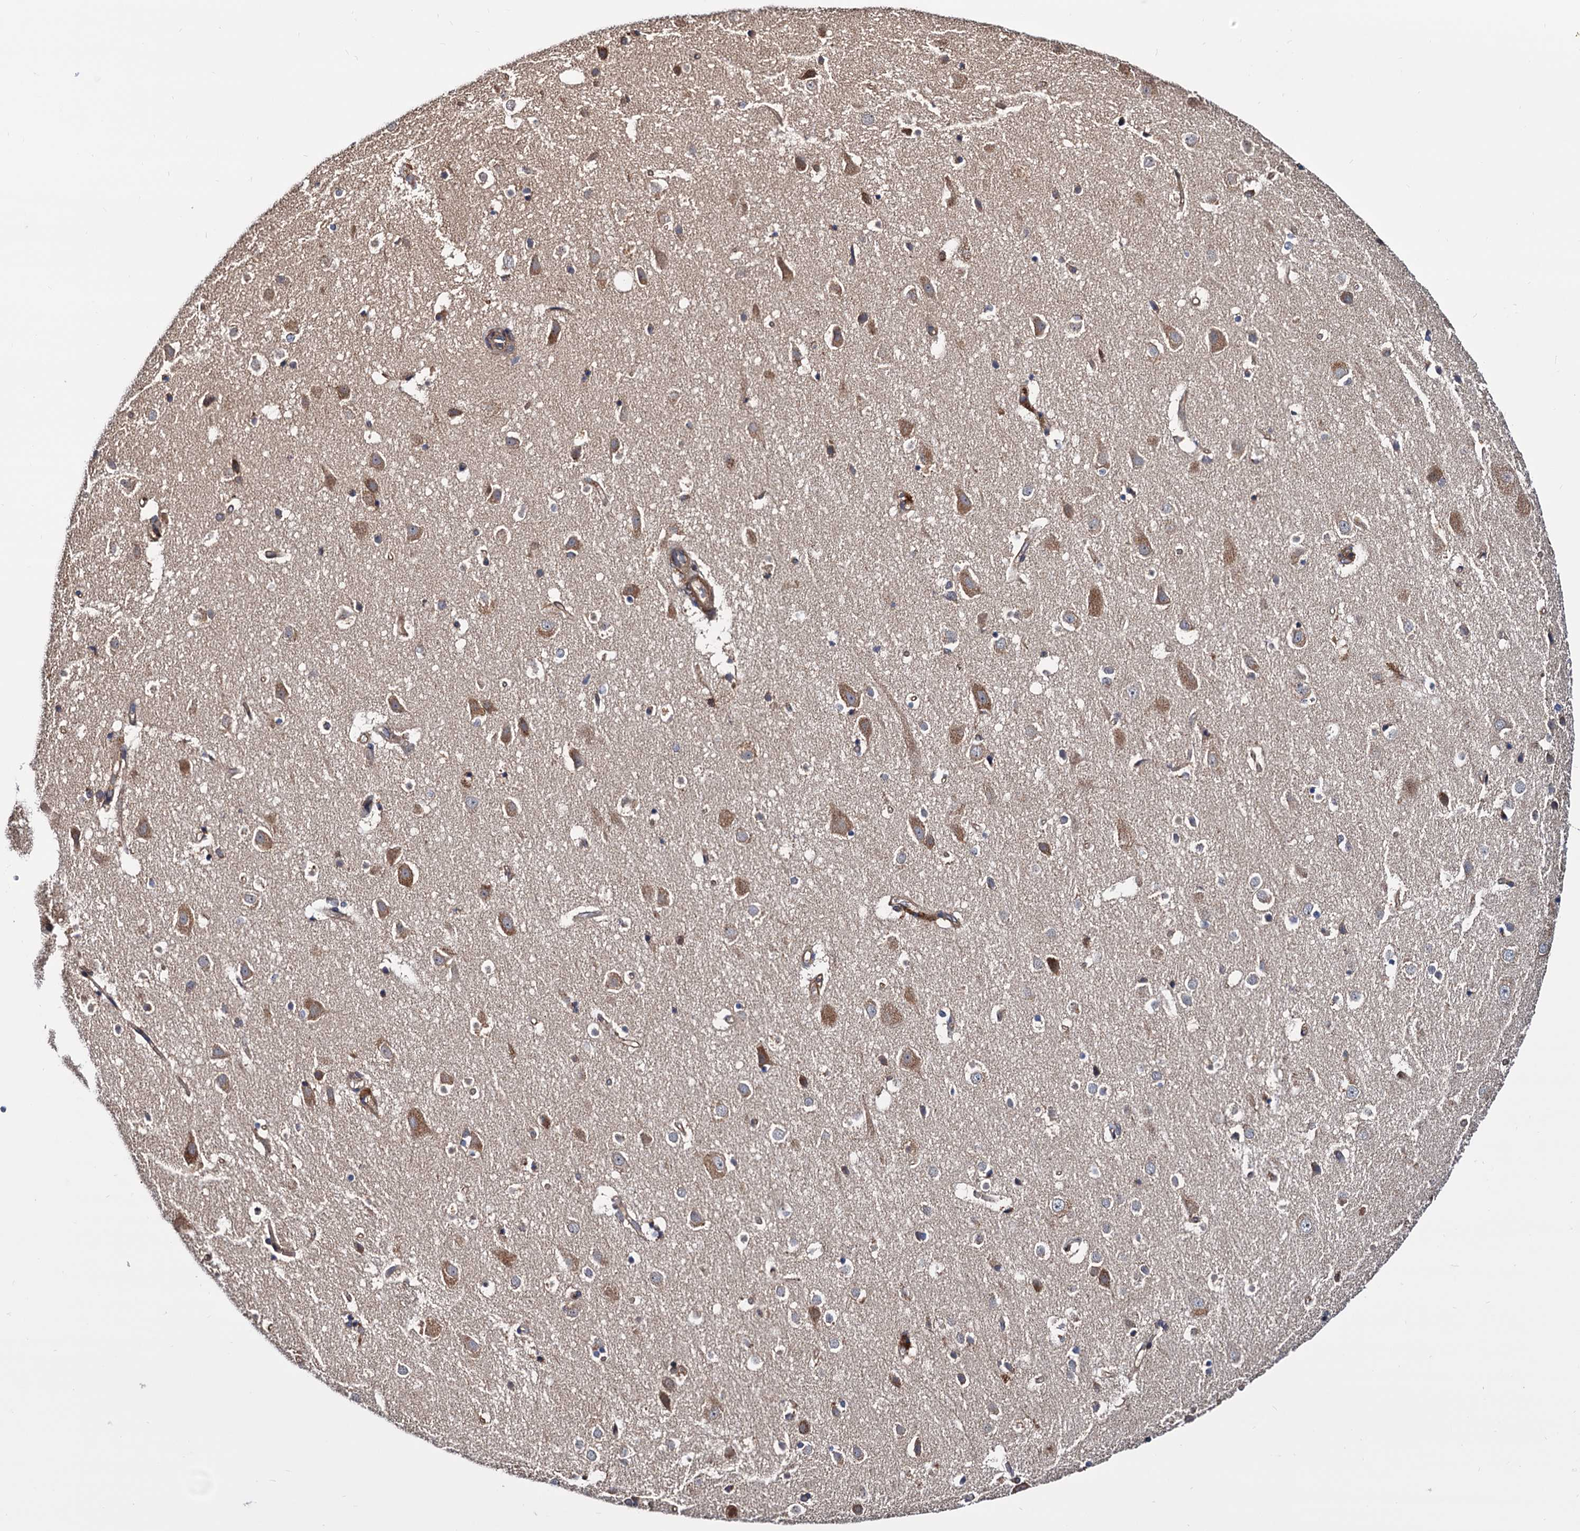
{"staining": {"intensity": "moderate", "quantity": "25%-75%", "location": "cytoplasmic/membranous"}, "tissue": "cerebral cortex", "cell_type": "Endothelial cells", "image_type": "normal", "snomed": [{"axis": "morphology", "description": "Normal tissue, NOS"}, {"axis": "topography", "description": "Cerebral cortex"}], "caption": "Immunohistochemical staining of normal human cerebral cortex shows moderate cytoplasmic/membranous protein expression in about 25%-75% of endothelial cells.", "gene": "MRPL42", "patient": {"sex": "male", "age": 54}}